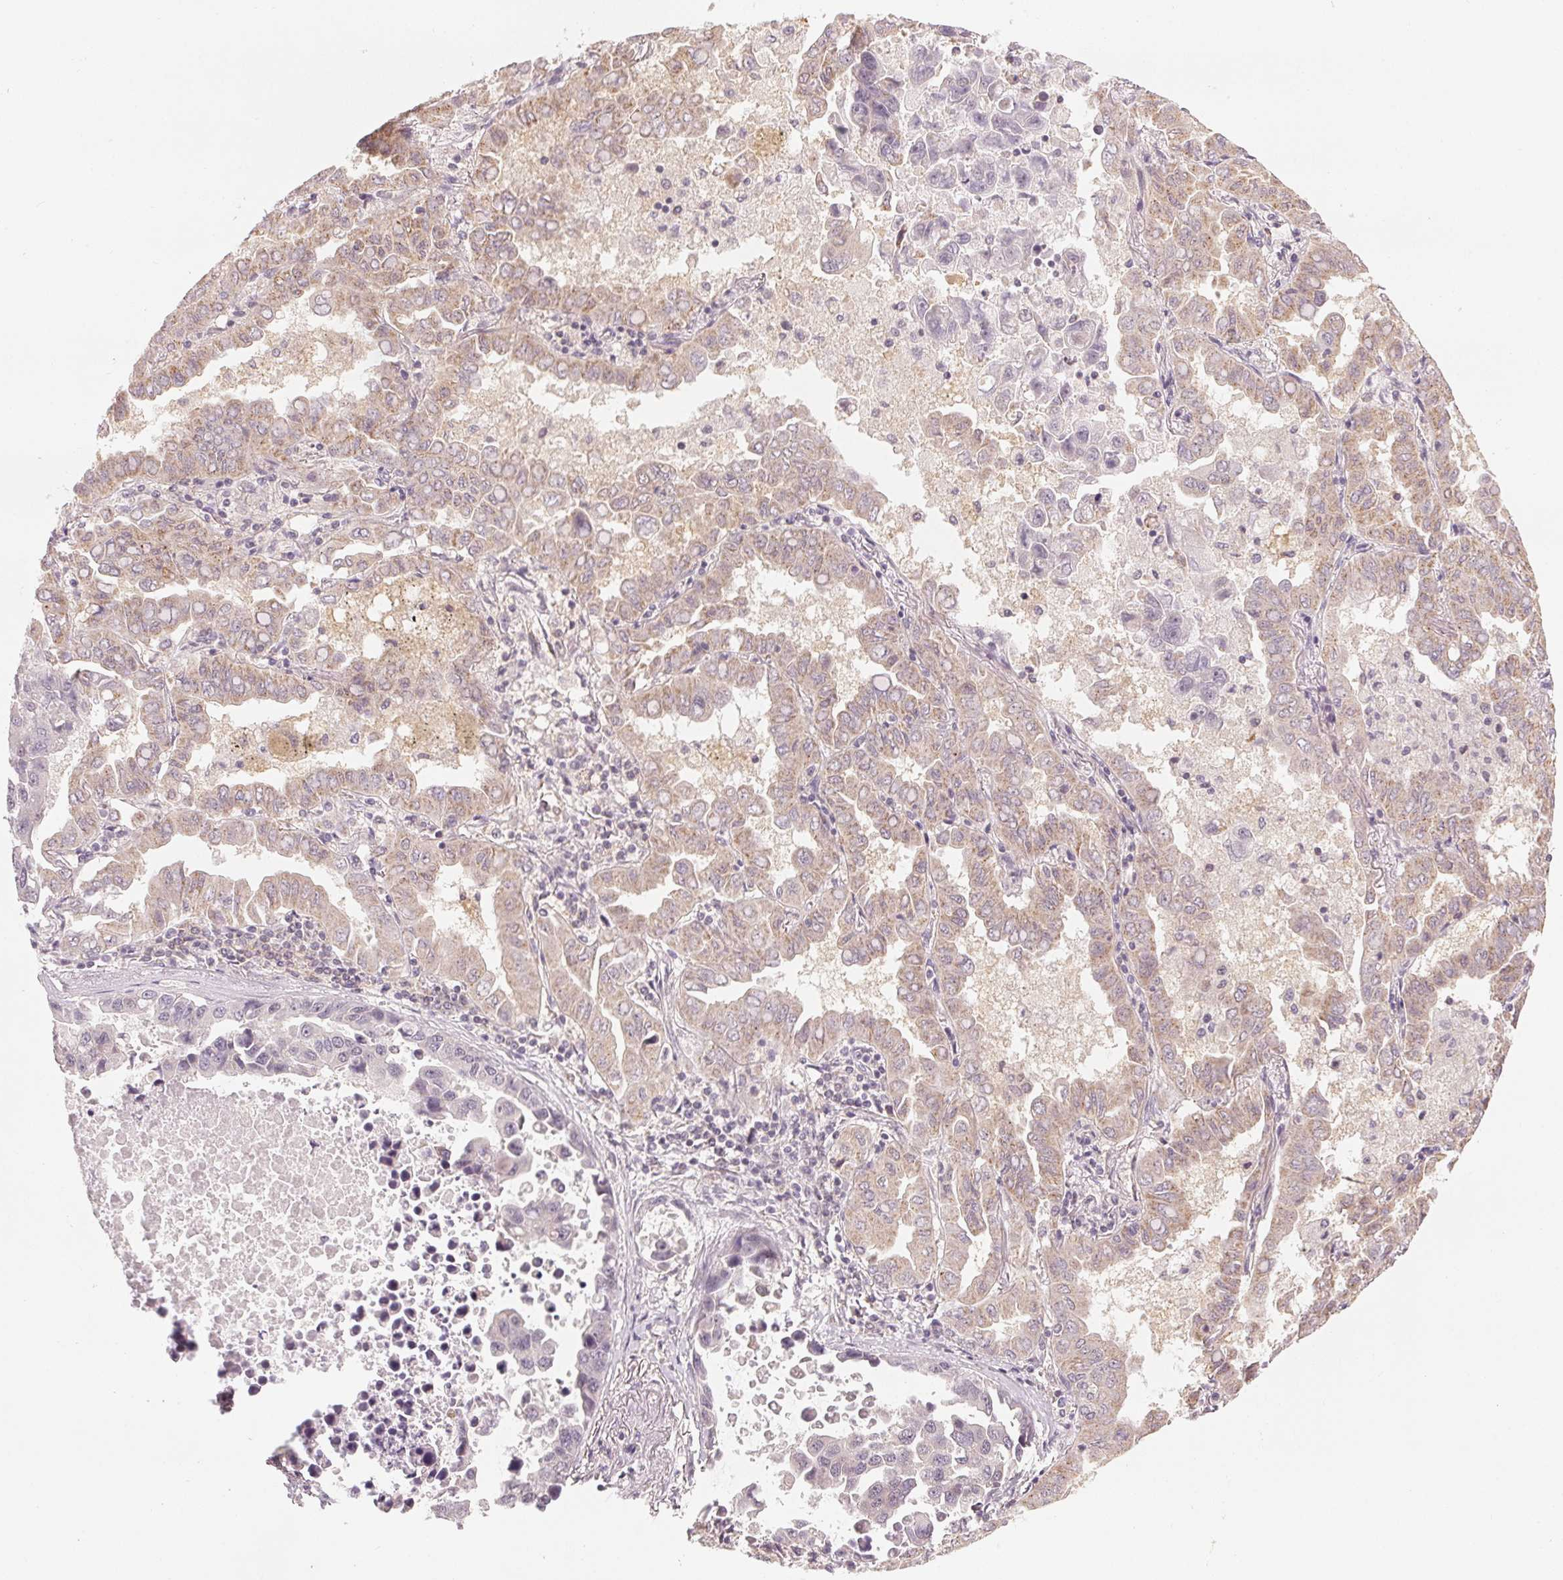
{"staining": {"intensity": "weak", "quantity": "25%-75%", "location": "cytoplasmic/membranous"}, "tissue": "lung cancer", "cell_type": "Tumor cells", "image_type": "cancer", "snomed": [{"axis": "morphology", "description": "Adenocarcinoma, NOS"}, {"axis": "topography", "description": "Lung"}], "caption": "Human lung adenocarcinoma stained with a protein marker exhibits weak staining in tumor cells.", "gene": "NCOA4", "patient": {"sex": "male", "age": 64}}